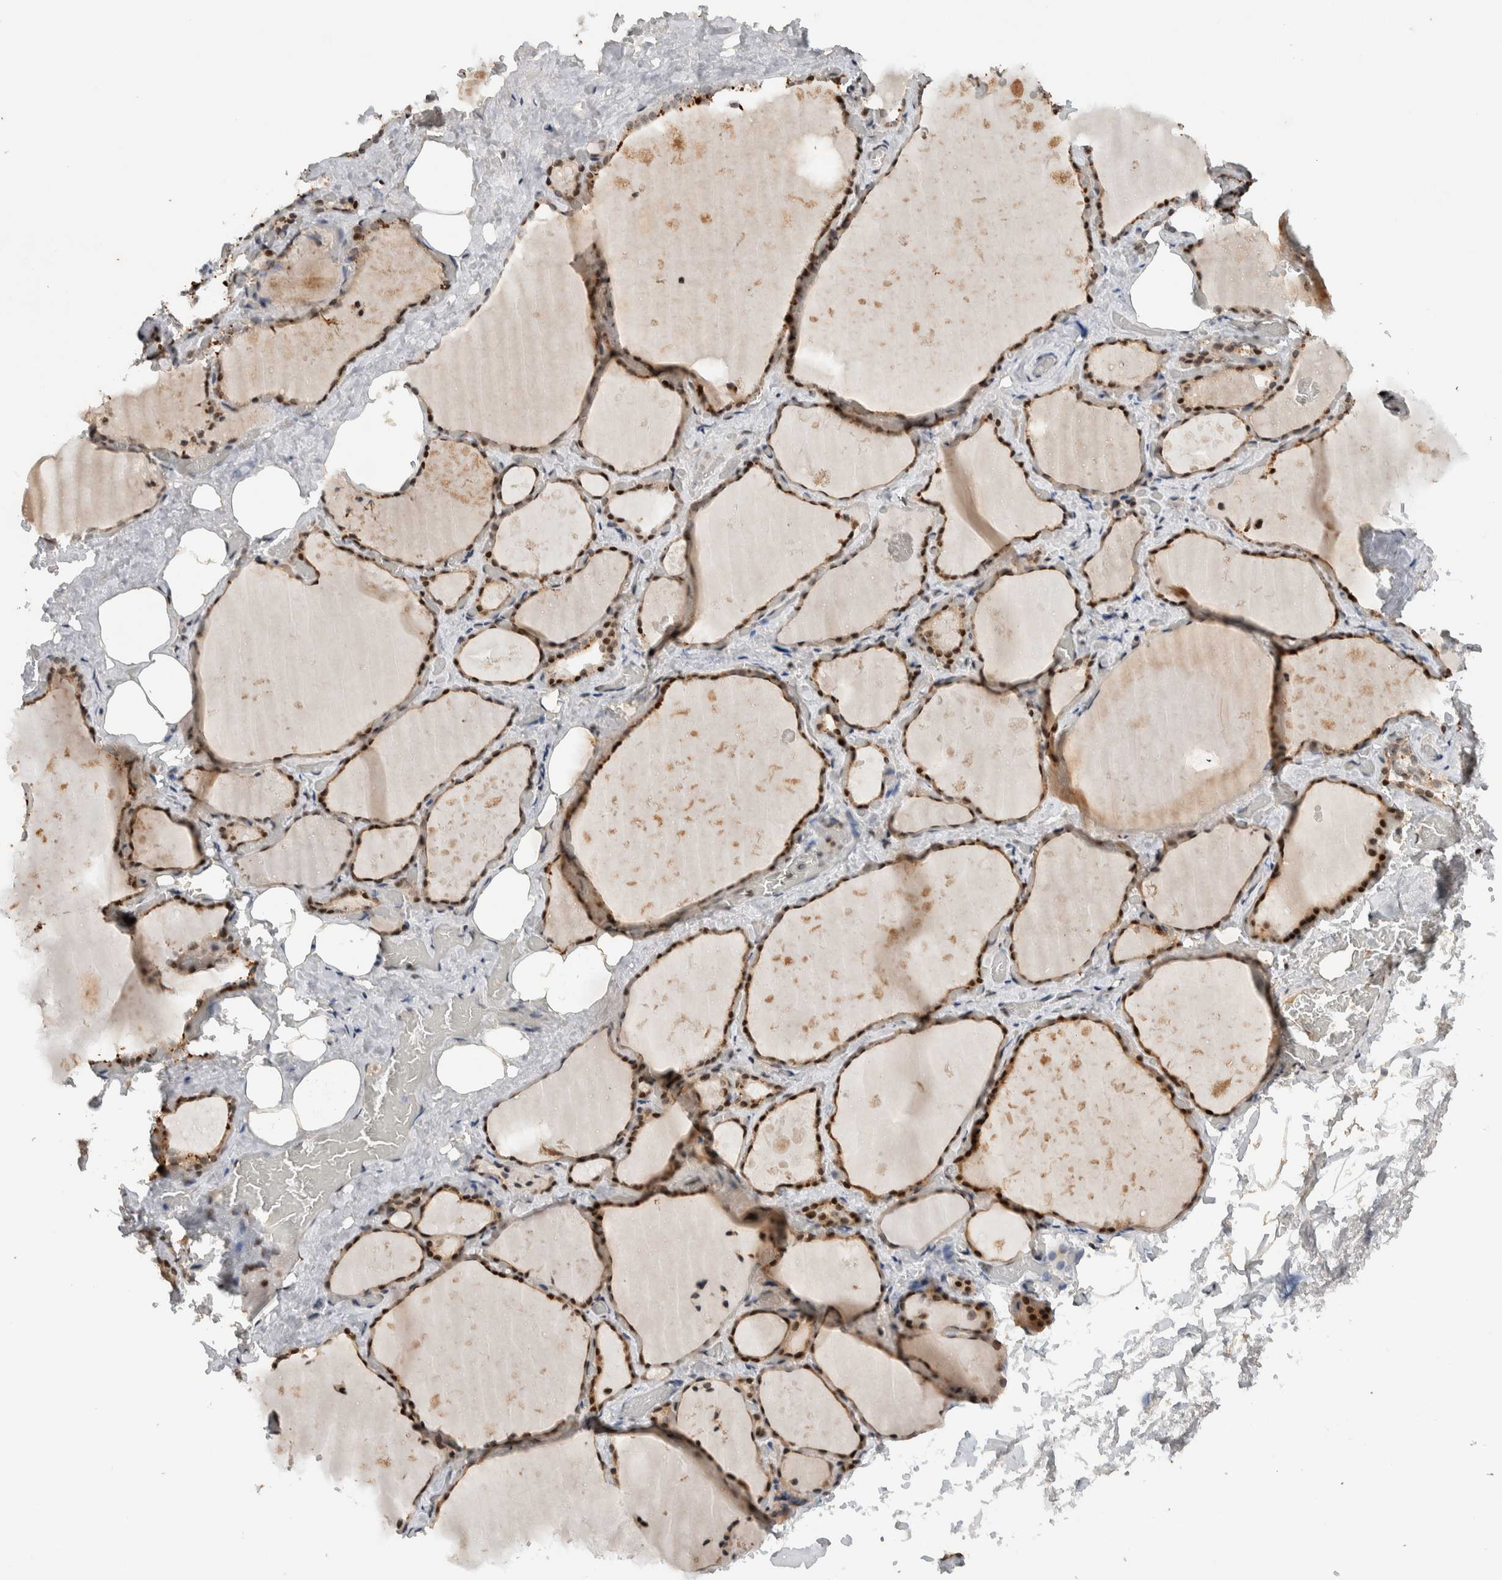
{"staining": {"intensity": "moderate", "quantity": ">75%", "location": "nuclear"}, "tissue": "thyroid gland", "cell_type": "Glandular cells", "image_type": "normal", "snomed": [{"axis": "morphology", "description": "Normal tissue, NOS"}, {"axis": "topography", "description": "Thyroid gland"}], "caption": "Brown immunohistochemical staining in benign human thyroid gland shows moderate nuclear staining in approximately >75% of glandular cells. (DAB (3,3'-diaminobenzidine) IHC, brown staining for protein, blue staining for nuclei).", "gene": "ZNF521", "patient": {"sex": "male", "age": 61}}